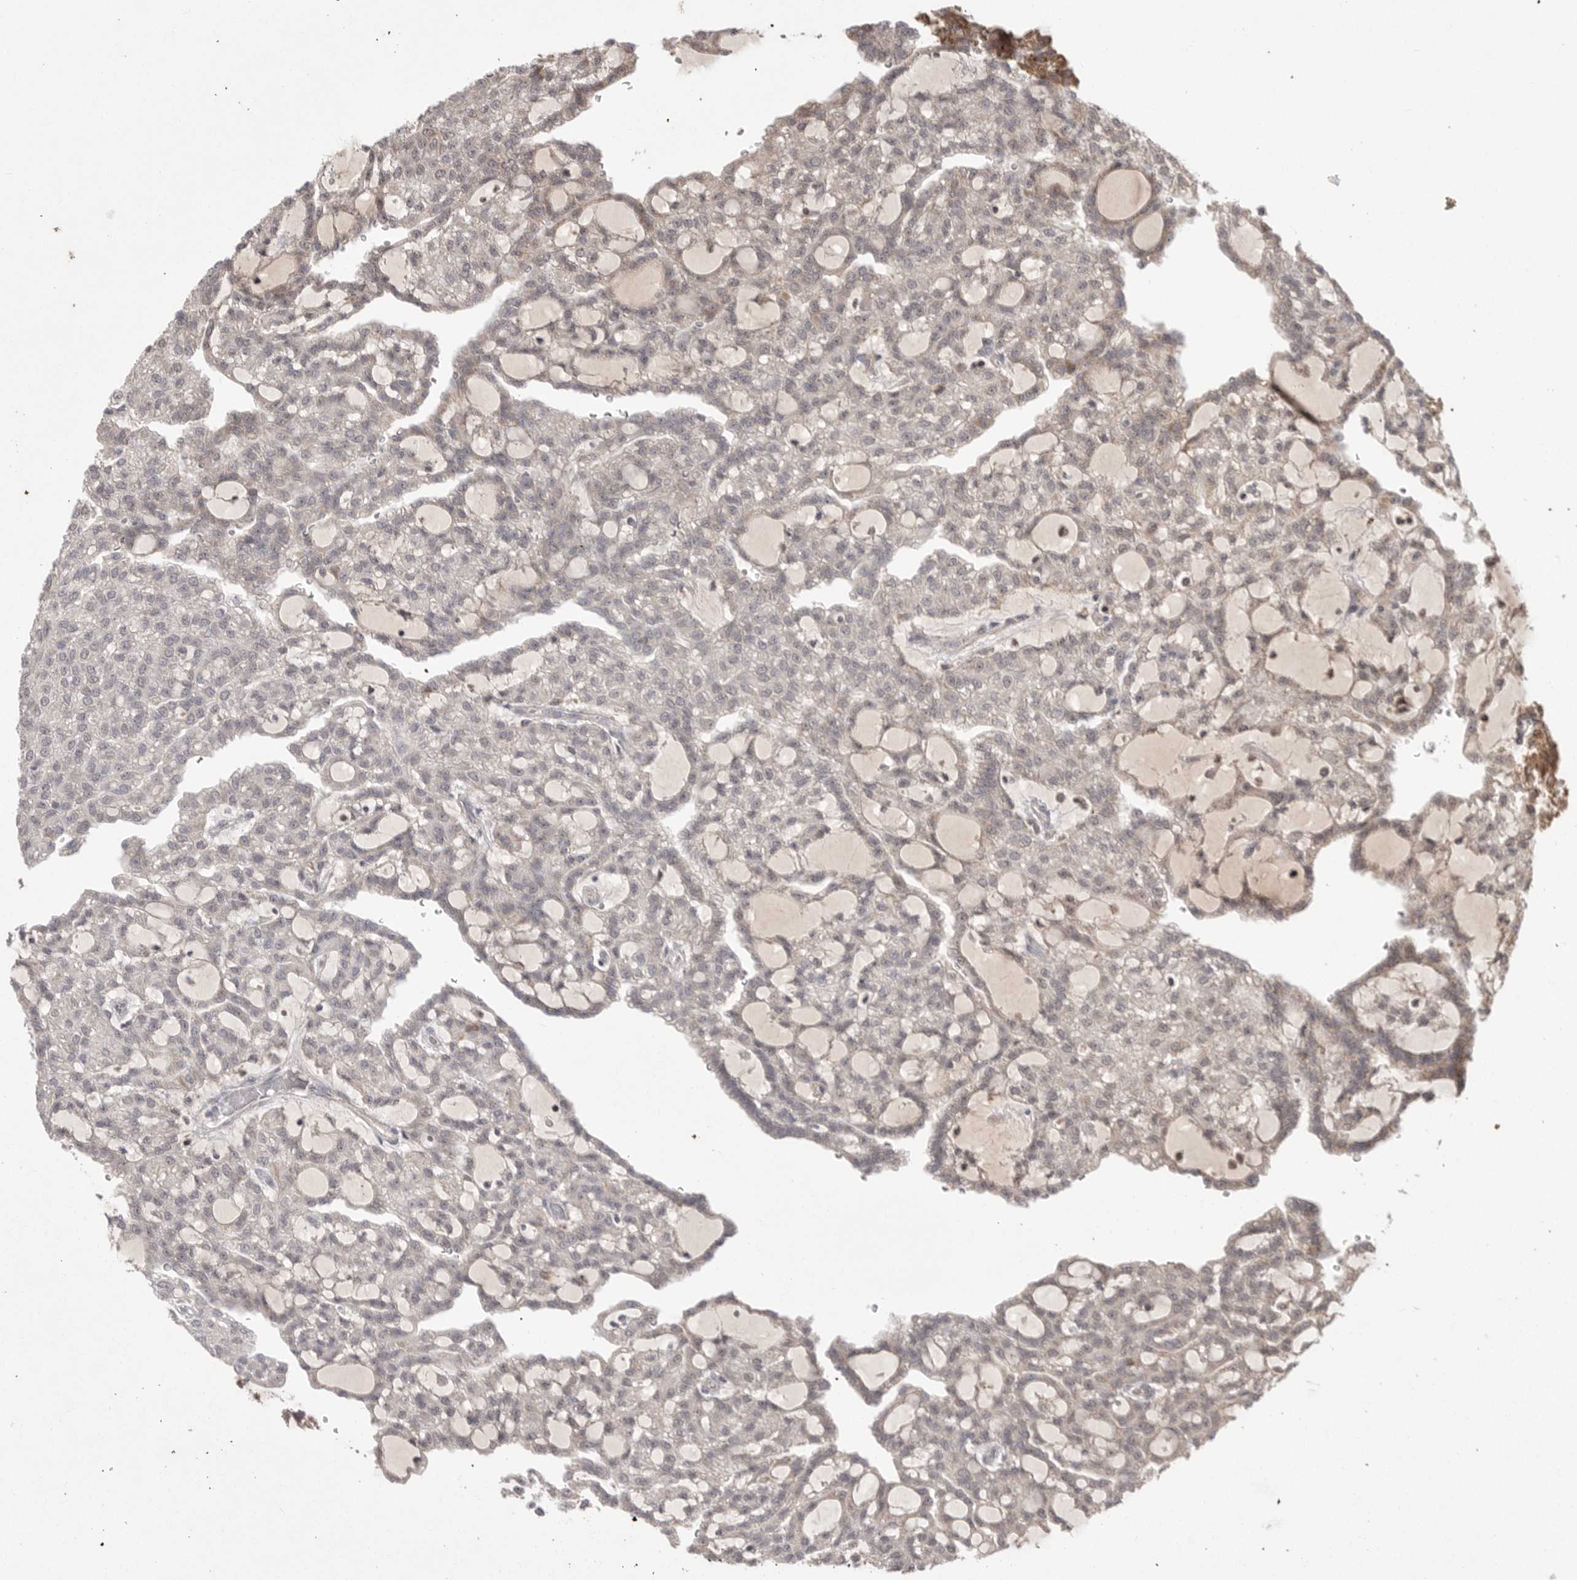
{"staining": {"intensity": "negative", "quantity": "none", "location": "none"}, "tissue": "renal cancer", "cell_type": "Tumor cells", "image_type": "cancer", "snomed": [{"axis": "morphology", "description": "Adenocarcinoma, NOS"}, {"axis": "topography", "description": "Kidney"}], "caption": "Immunohistochemical staining of human renal cancer exhibits no significant staining in tumor cells.", "gene": "KYAT3", "patient": {"sex": "male", "age": 63}}